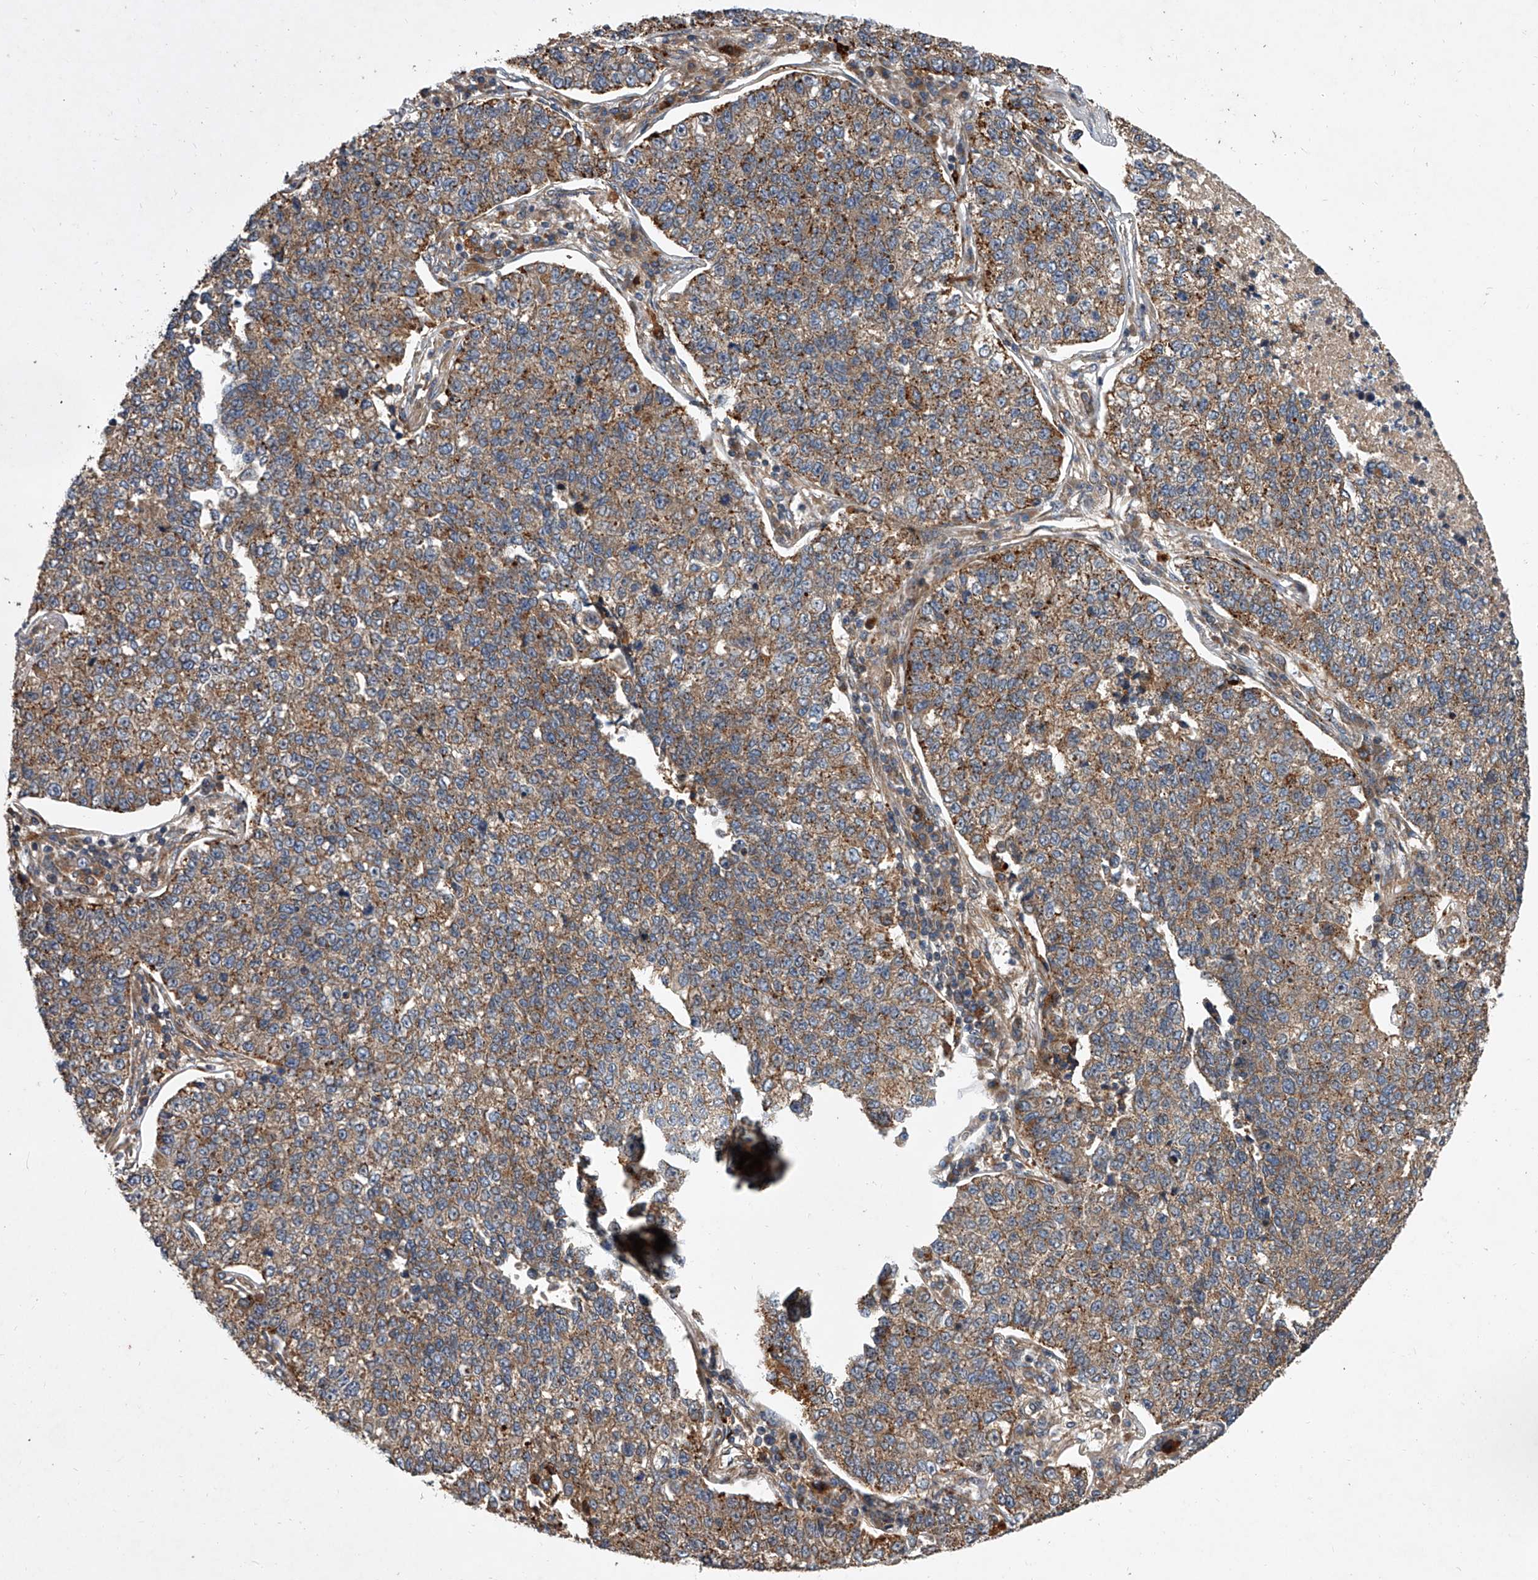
{"staining": {"intensity": "moderate", "quantity": ">75%", "location": "cytoplasmic/membranous"}, "tissue": "lung cancer", "cell_type": "Tumor cells", "image_type": "cancer", "snomed": [{"axis": "morphology", "description": "Adenocarcinoma, NOS"}, {"axis": "topography", "description": "Lung"}], "caption": "Lung cancer stained with a brown dye demonstrates moderate cytoplasmic/membranous positive staining in about >75% of tumor cells.", "gene": "USP47", "patient": {"sex": "male", "age": 49}}